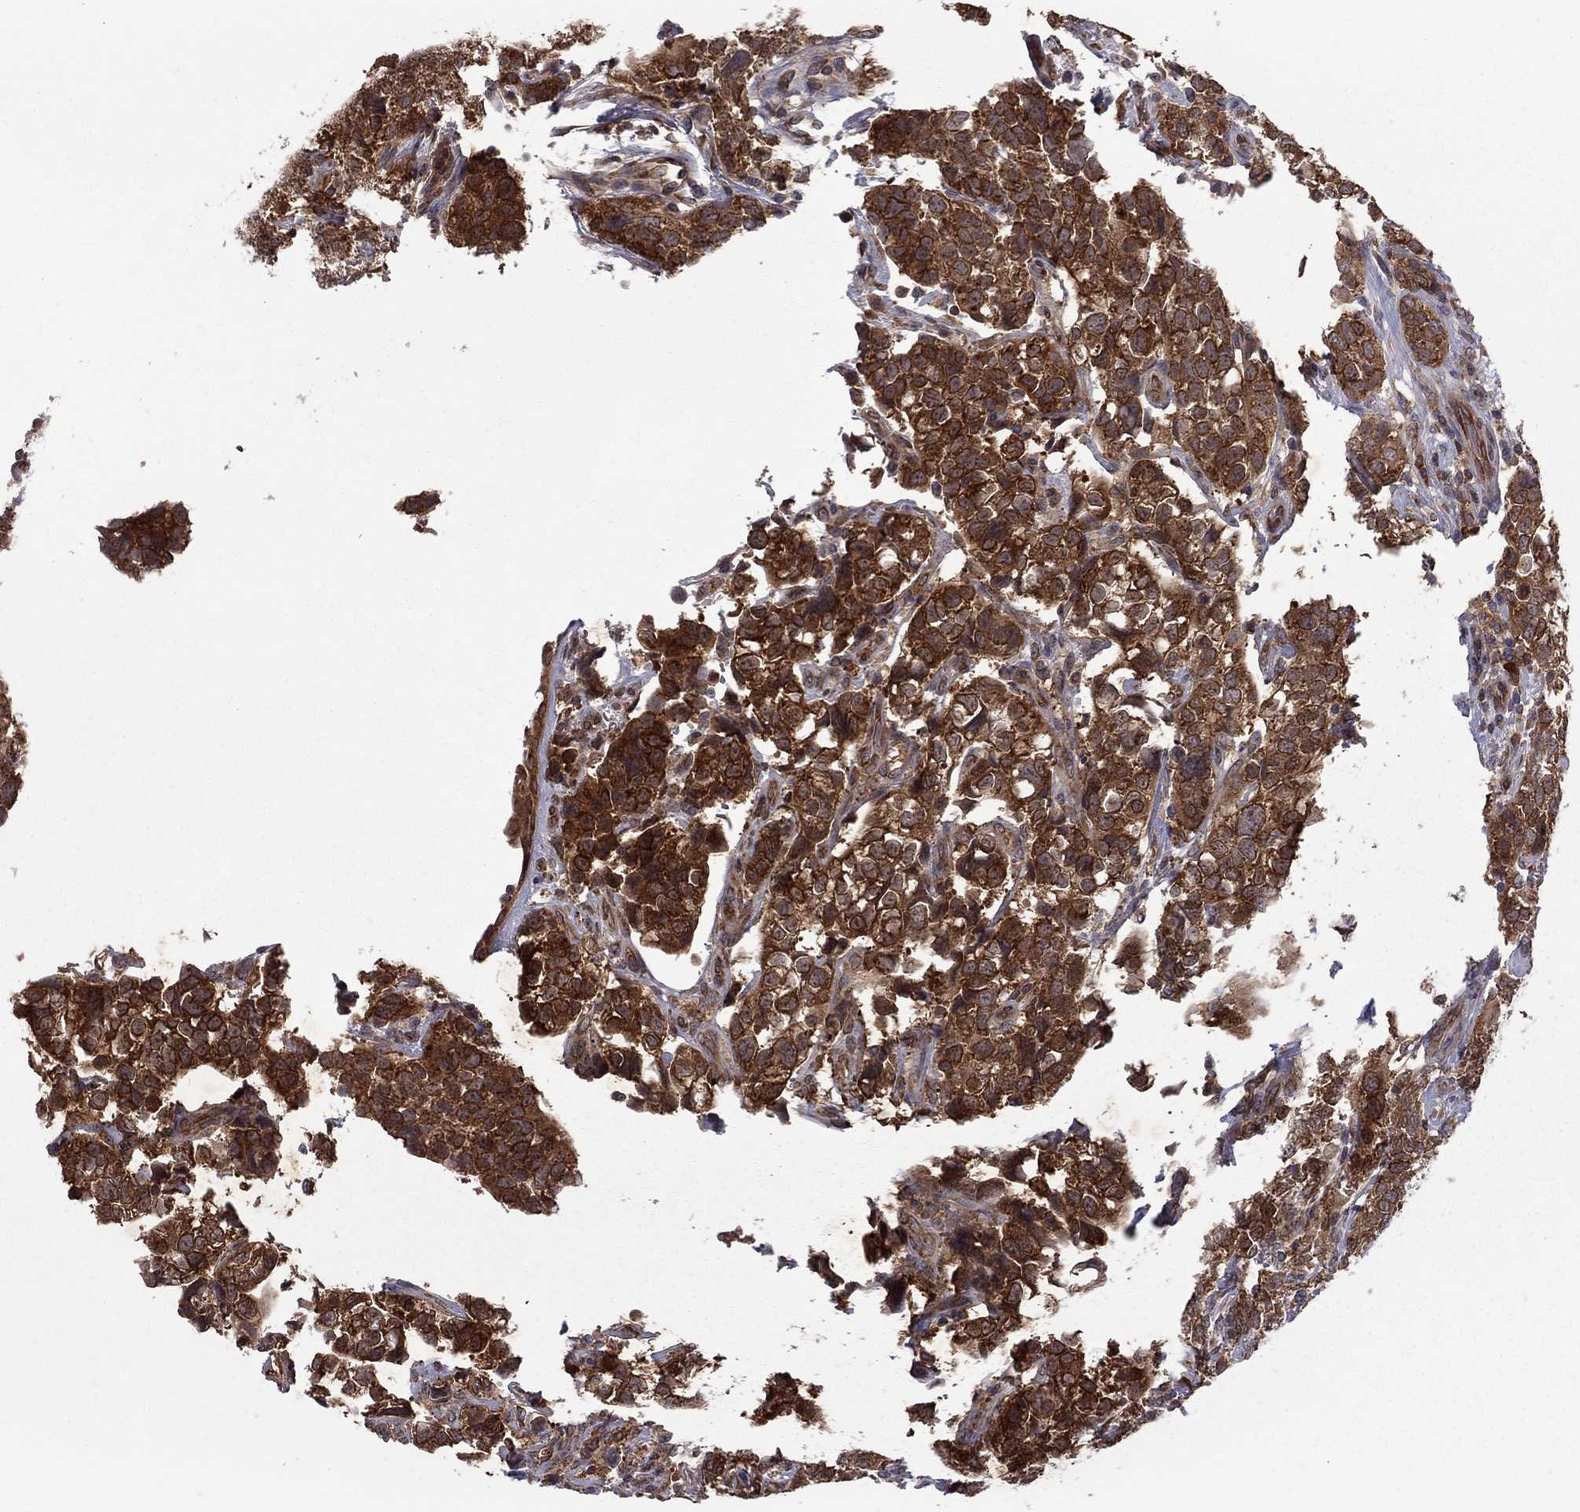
{"staining": {"intensity": "strong", "quantity": ">75%", "location": "cytoplasmic/membranous"}, "tissue": "urothelial cancer", "cell_type": "Tumor cells", "image_type": "cancer", "snomed": [{"axis": "morphology", "description": "Urothelial carcinoma, High grade"}, {"axis": "topography", "description": "Urinary bladder"}], "caption": "IHC image of neoplastic tissue: human urothelial cancer stained using immunohistochemistry exhibits high levels of strong protein expression localized specifically in the cytoplasmic/membranous of tumor cells, appearing as a cytoplasmic/membranous brown color.", "gene": "NAA50", "patient": {"sex": "female", "age": 58}}